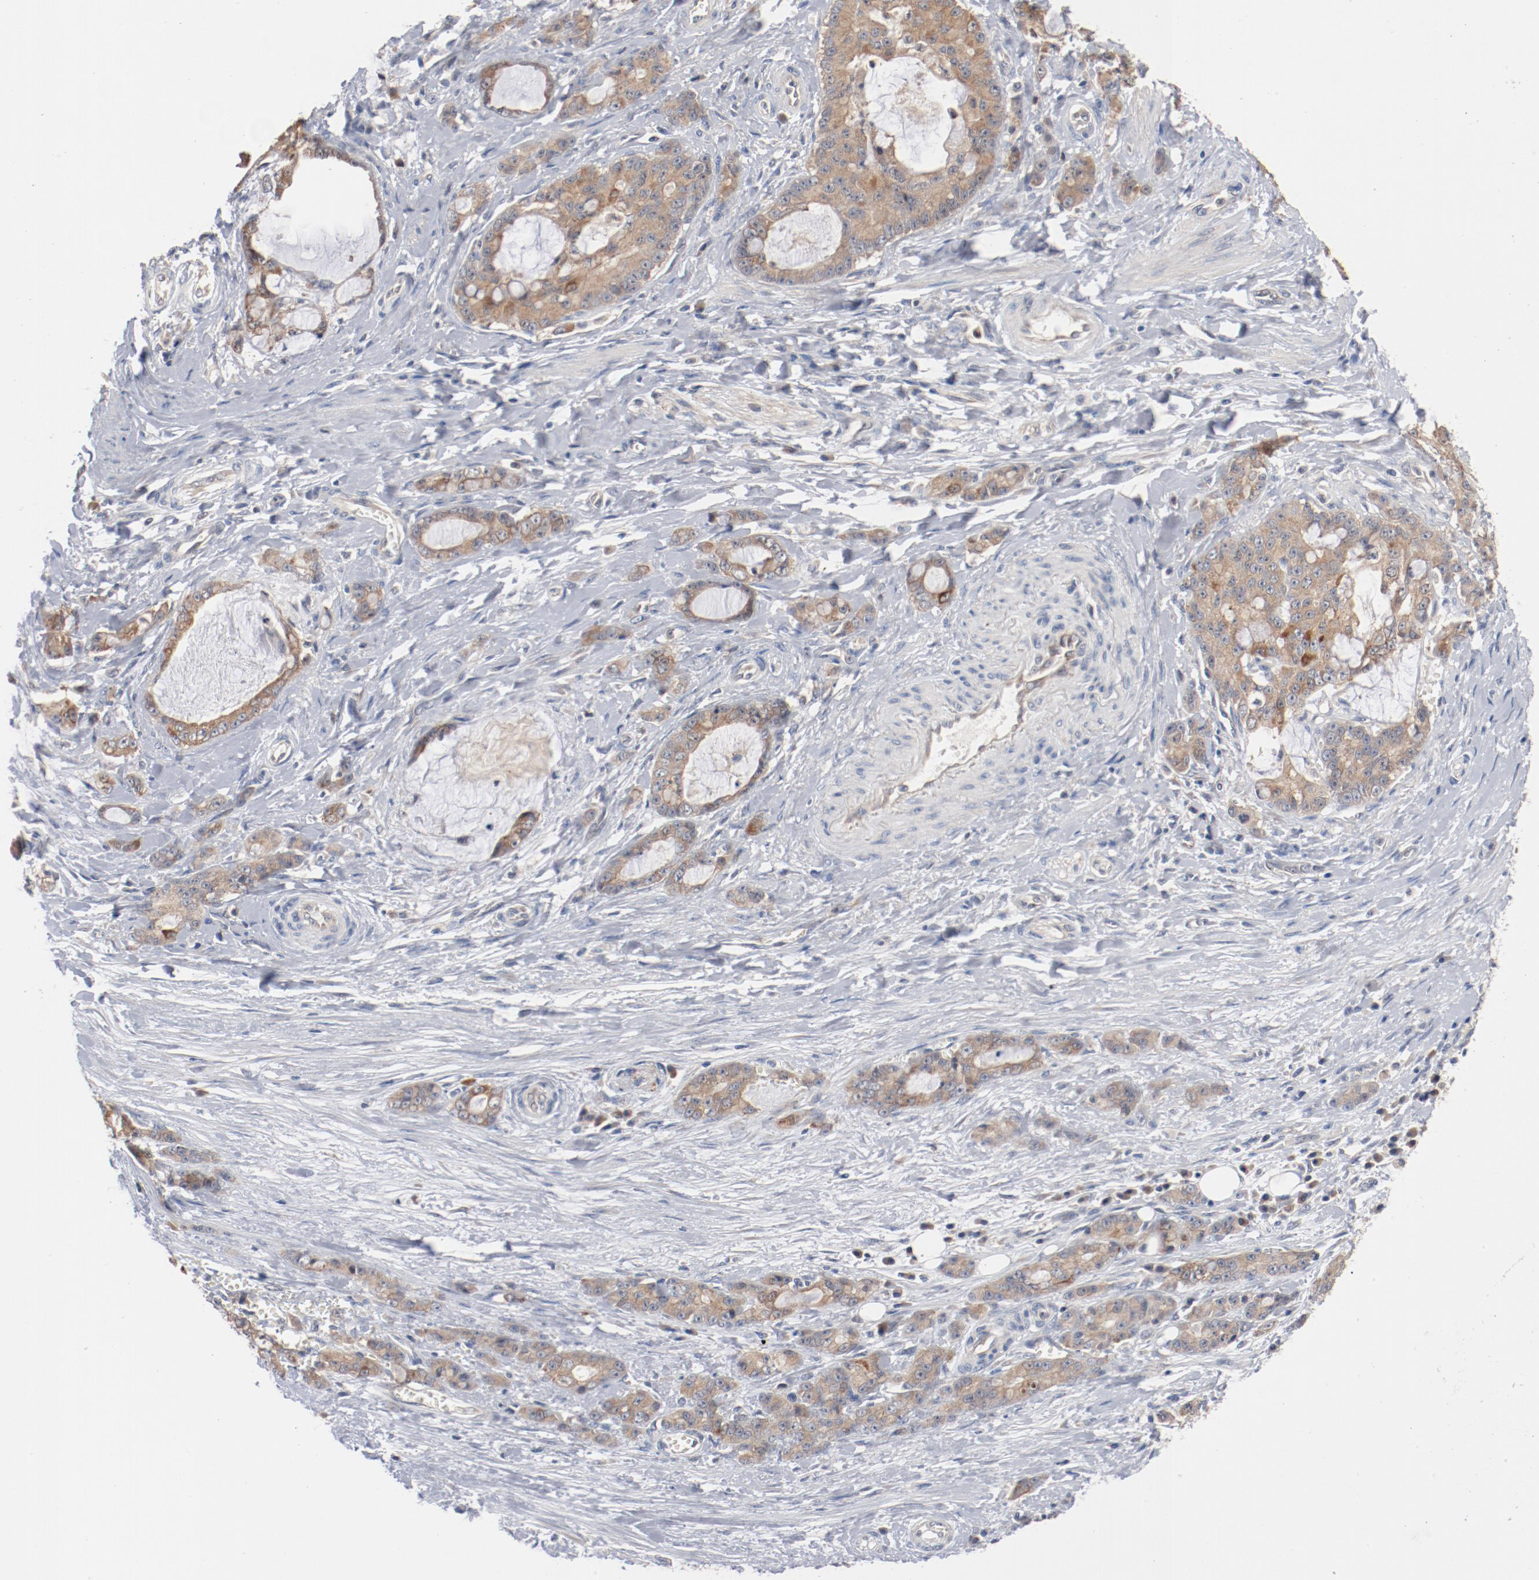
{"staining": {"intensity": "moderate", "quantity": ">75%", "location": "cytoplasmic/membranous"}, "tissue": "pancreatic cancer", "cell_type": "Tumor cells", "image_type": "cancer", "snomed": [{"axis": "morphology", "description": "Adenocarcinoma, NOS"}, {"axis": "topography", "description": "Pancreas"}], "caption": "Immunohistochemistry (DAB (3,3'-diaminobenzidine)) staining of human pancreatic cancer (adenocarcinoma) reveals moderate cytoplasmic/membranous protein staining in about >75% of tumor cells. (DAB (3,3'-diaminobenzidine) = brown stain, brightfield microscopy at high magnification).", "gene": "RNASE11", "patient": {"sex": "female", "age": 73}}